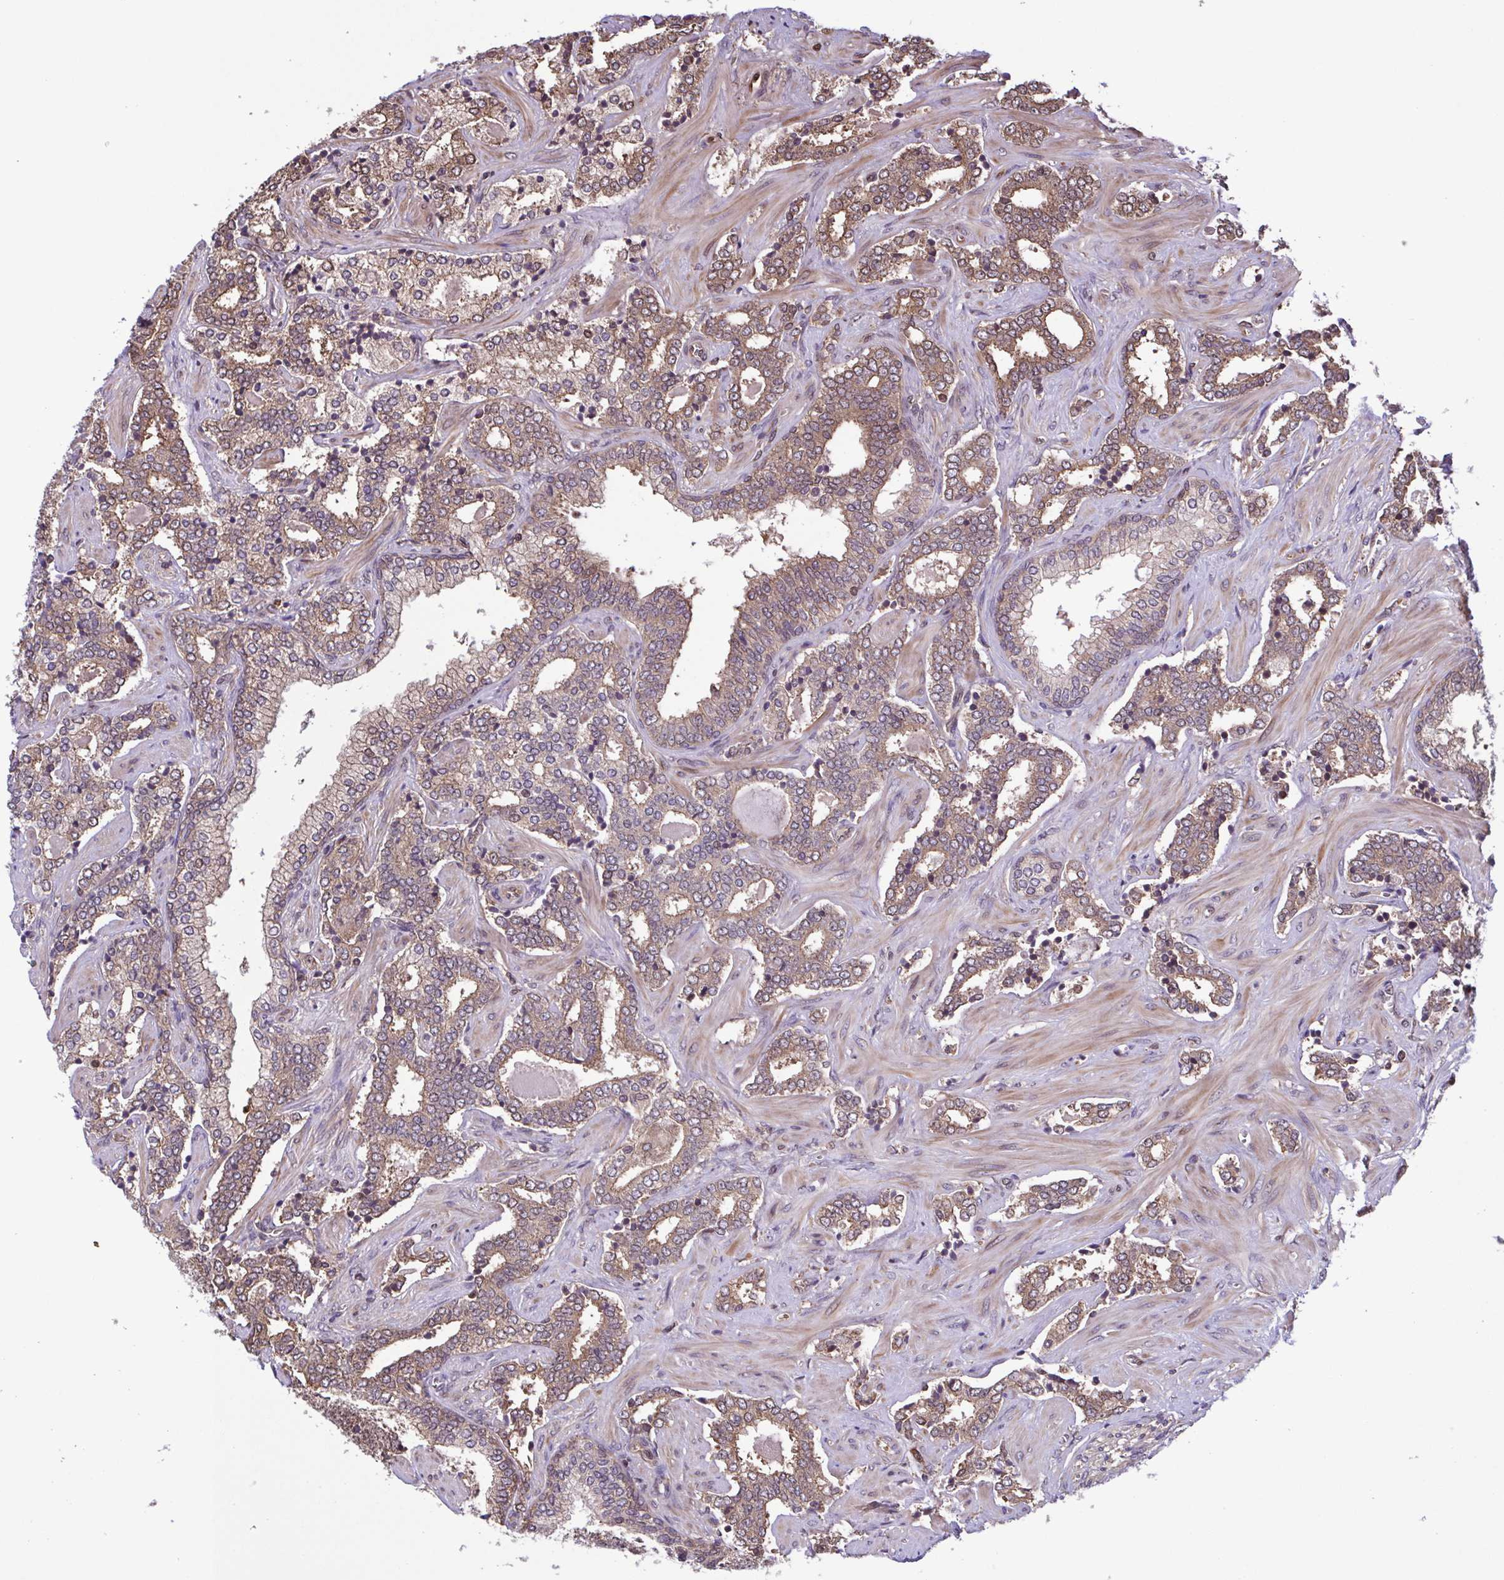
{"staining": {"intensity": "weak", "quantity": ">75%", "location": "cytoplasmic/membranous"}, "tissue": "prostate cancer", "cell_type": "Tumor cells", "image_type": "cancer", "snomed": [{"axis": "morphology", "description": "Adenocarcinoma, High grade"}, {"axis": "topography", "description": "Prostate"}], "caption": "Immunohistochemistry image of prostate cancer (high-grade adenocarcinoma) stained for a protein (brown), which demonstrates low levels of weak cytoplasmic/membranous positivity in approximately >75% of tumor cells.", "gene": "SEC63", "patient": {"sex": "male", "age": 60}}